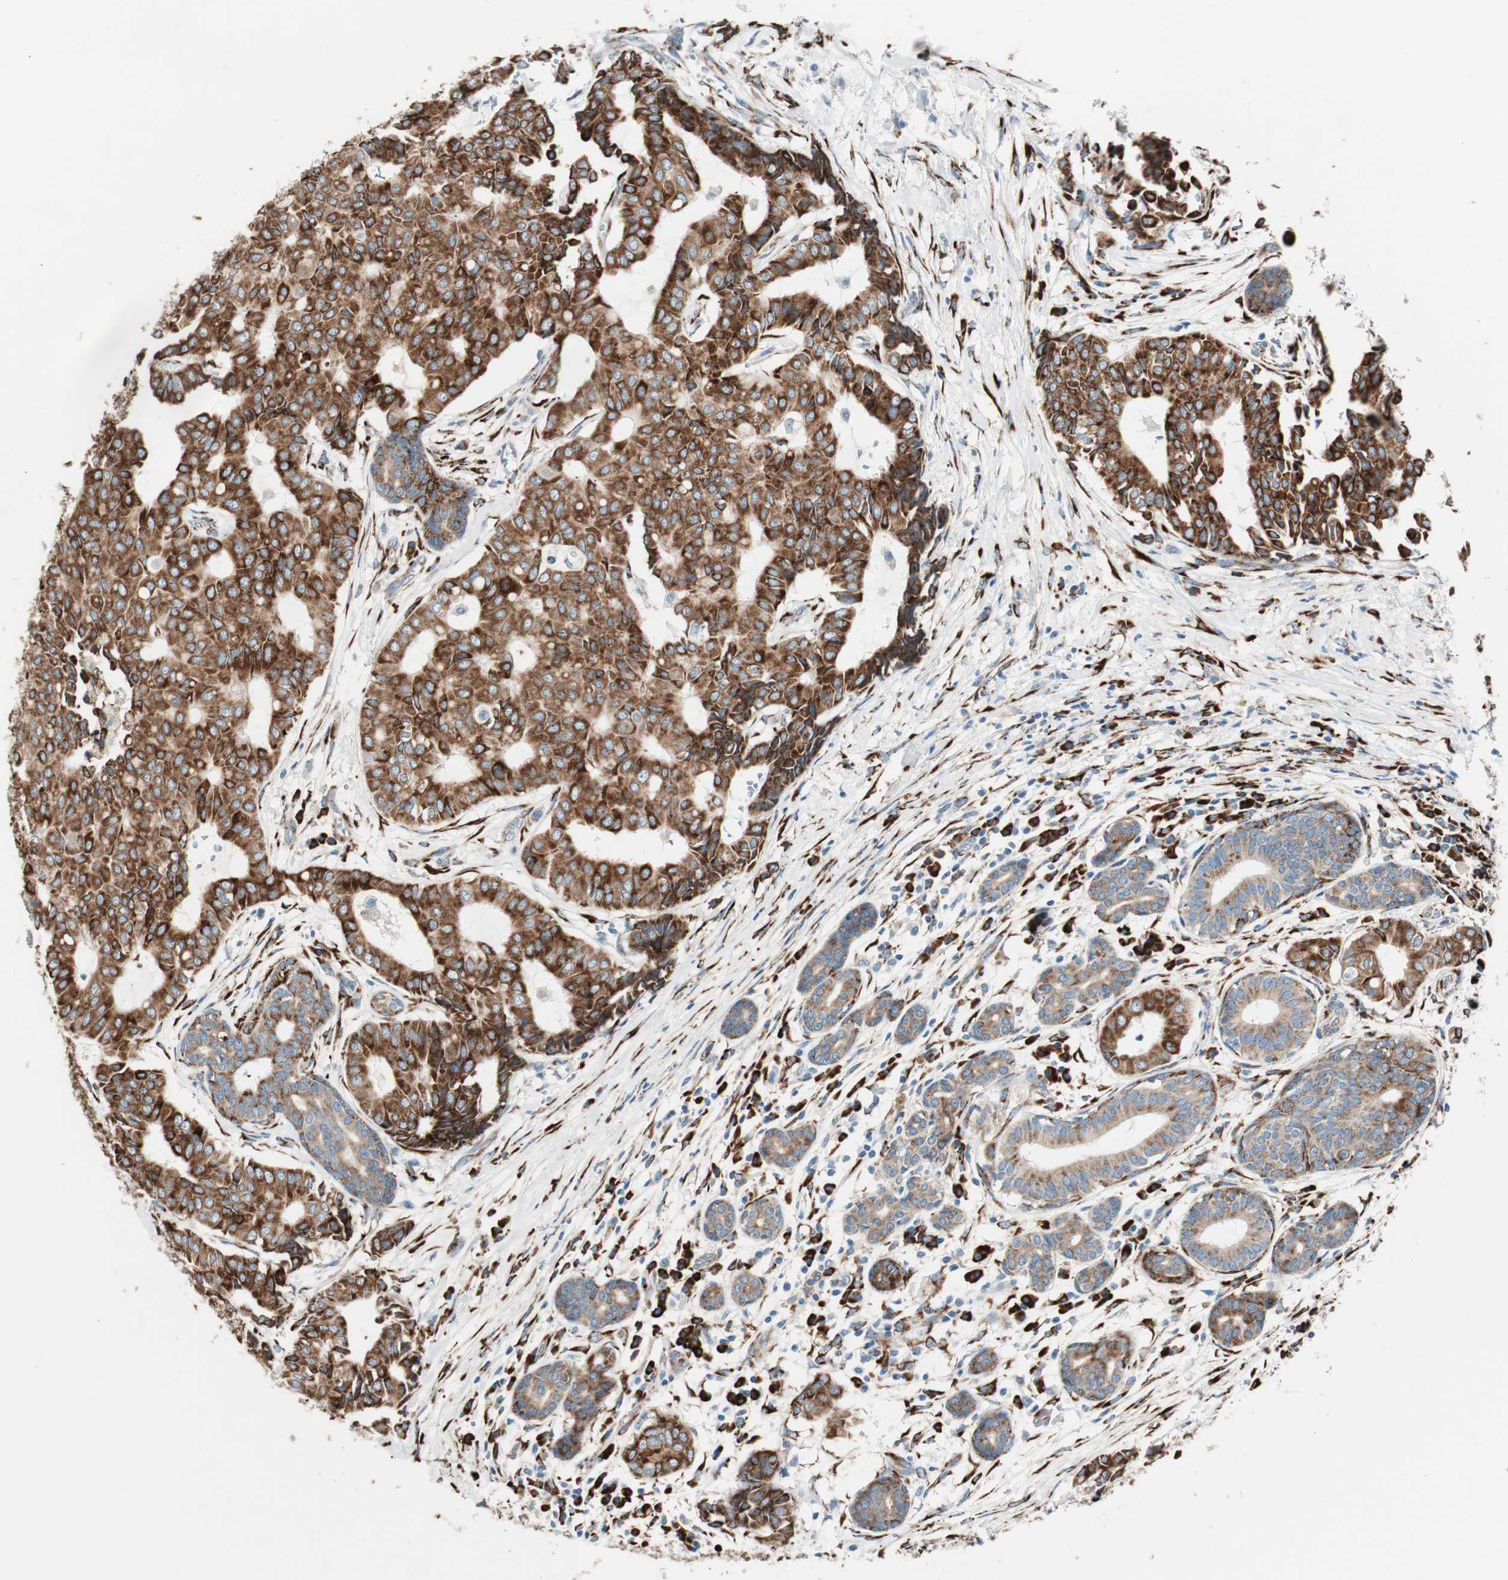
{"staining": {"intensity": "strong", "quantity": ">75%", "location": "cytoplasmic/membranous"}, "tissue": "head and neck cancer", "cell_type": "Tumor cells", "image_type": "cancer", "snomed": [{"axis": "morphology", "description": "Adenocarcinoma, NOS"}, {"axis": "topography", "description": "Salivary gland"}, {"axis": "topography", "description": "Head-Neck"}], "caption": "Immunohistochemical staining of human head and neck adenocarcinoma reveals strong cytoplasmic/membranous protein staining in approximately >75% of tumor cells.", "gene": "P4HTM", "patient": {"sex": "female", "age": 59}}